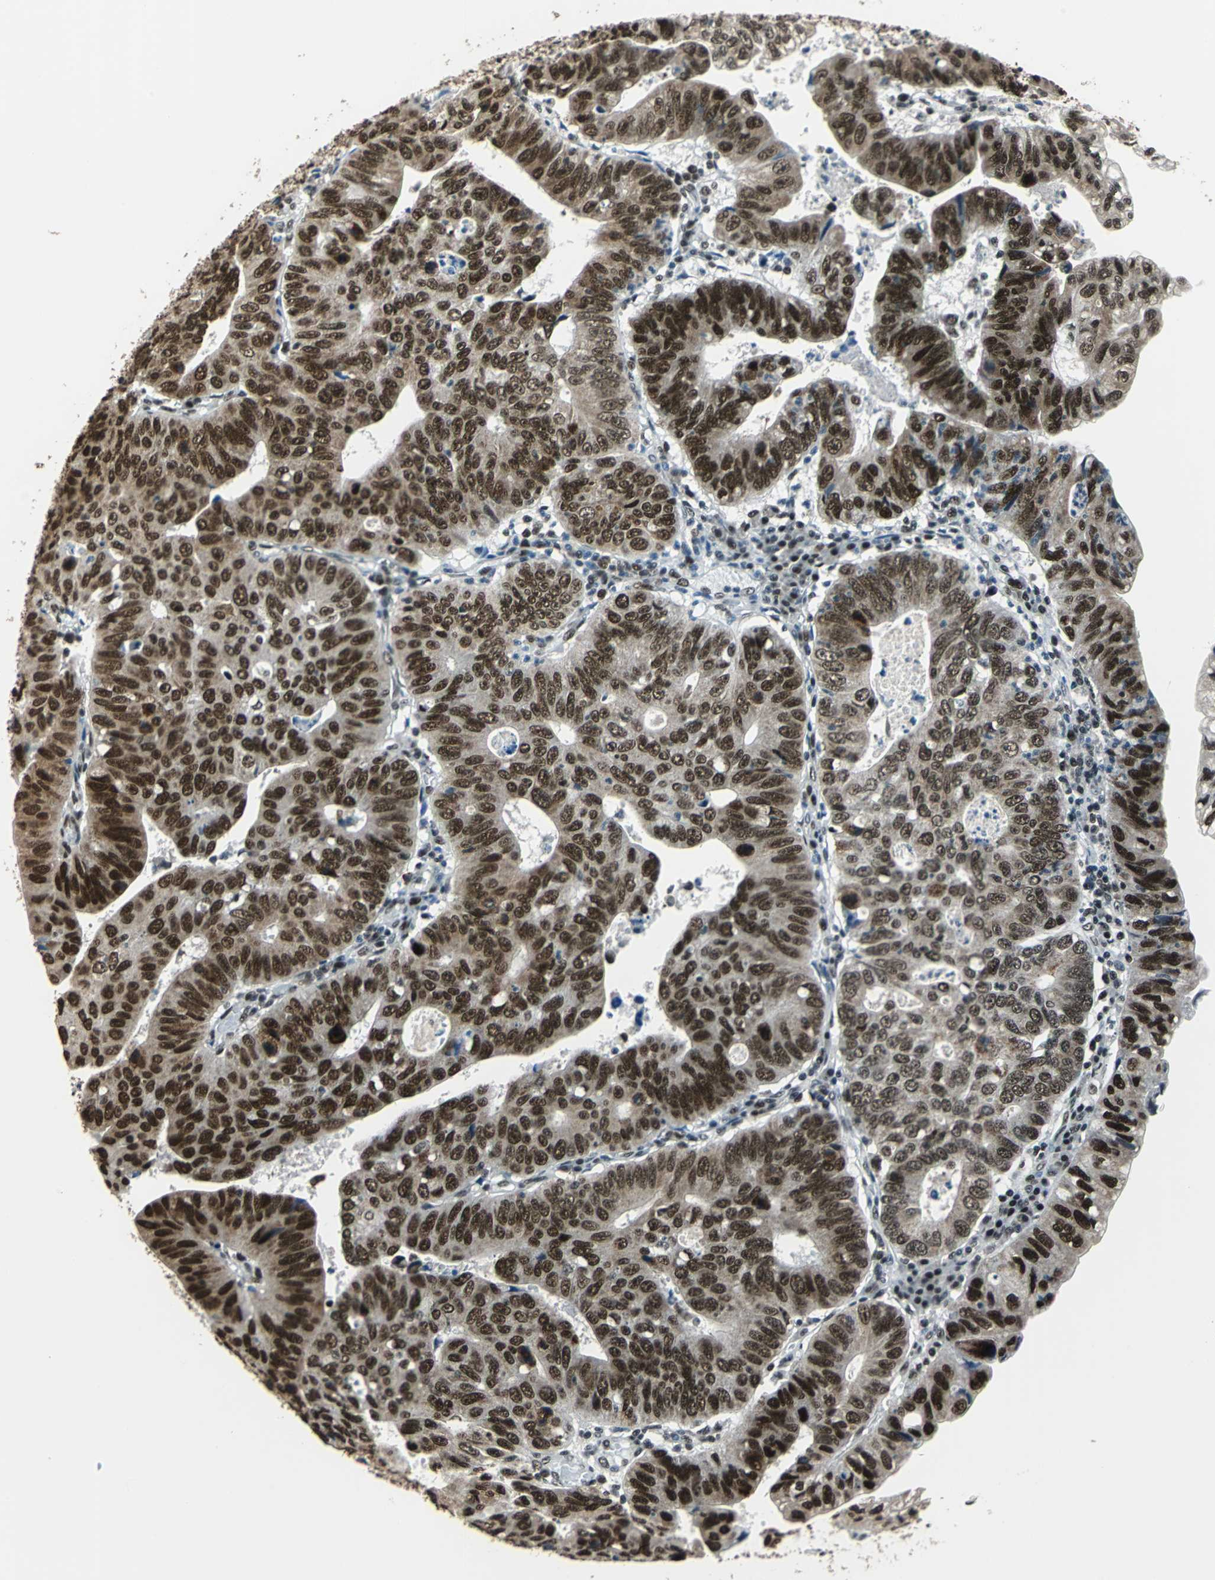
{"staining": {"intensity": "strong", "quantity": ">75%", "location": "nuclear"}, "tissue": "stomach cancer", "cell_type": "Tumor cells", "image_type": "cancer", "snomed": [{"axis": "morphology", "description": "Adenocarcinoma, NOS"}, {"axis": "topography", "description": "Stomach"}], "caption": "A histopathology image of stomach cancer (adenocarcinoma) stained for a protein reveals strong nuclear brown staining in tumor cells.", "gene": "BCLAF1", "patient": {"sex": "male", "age": 59}}